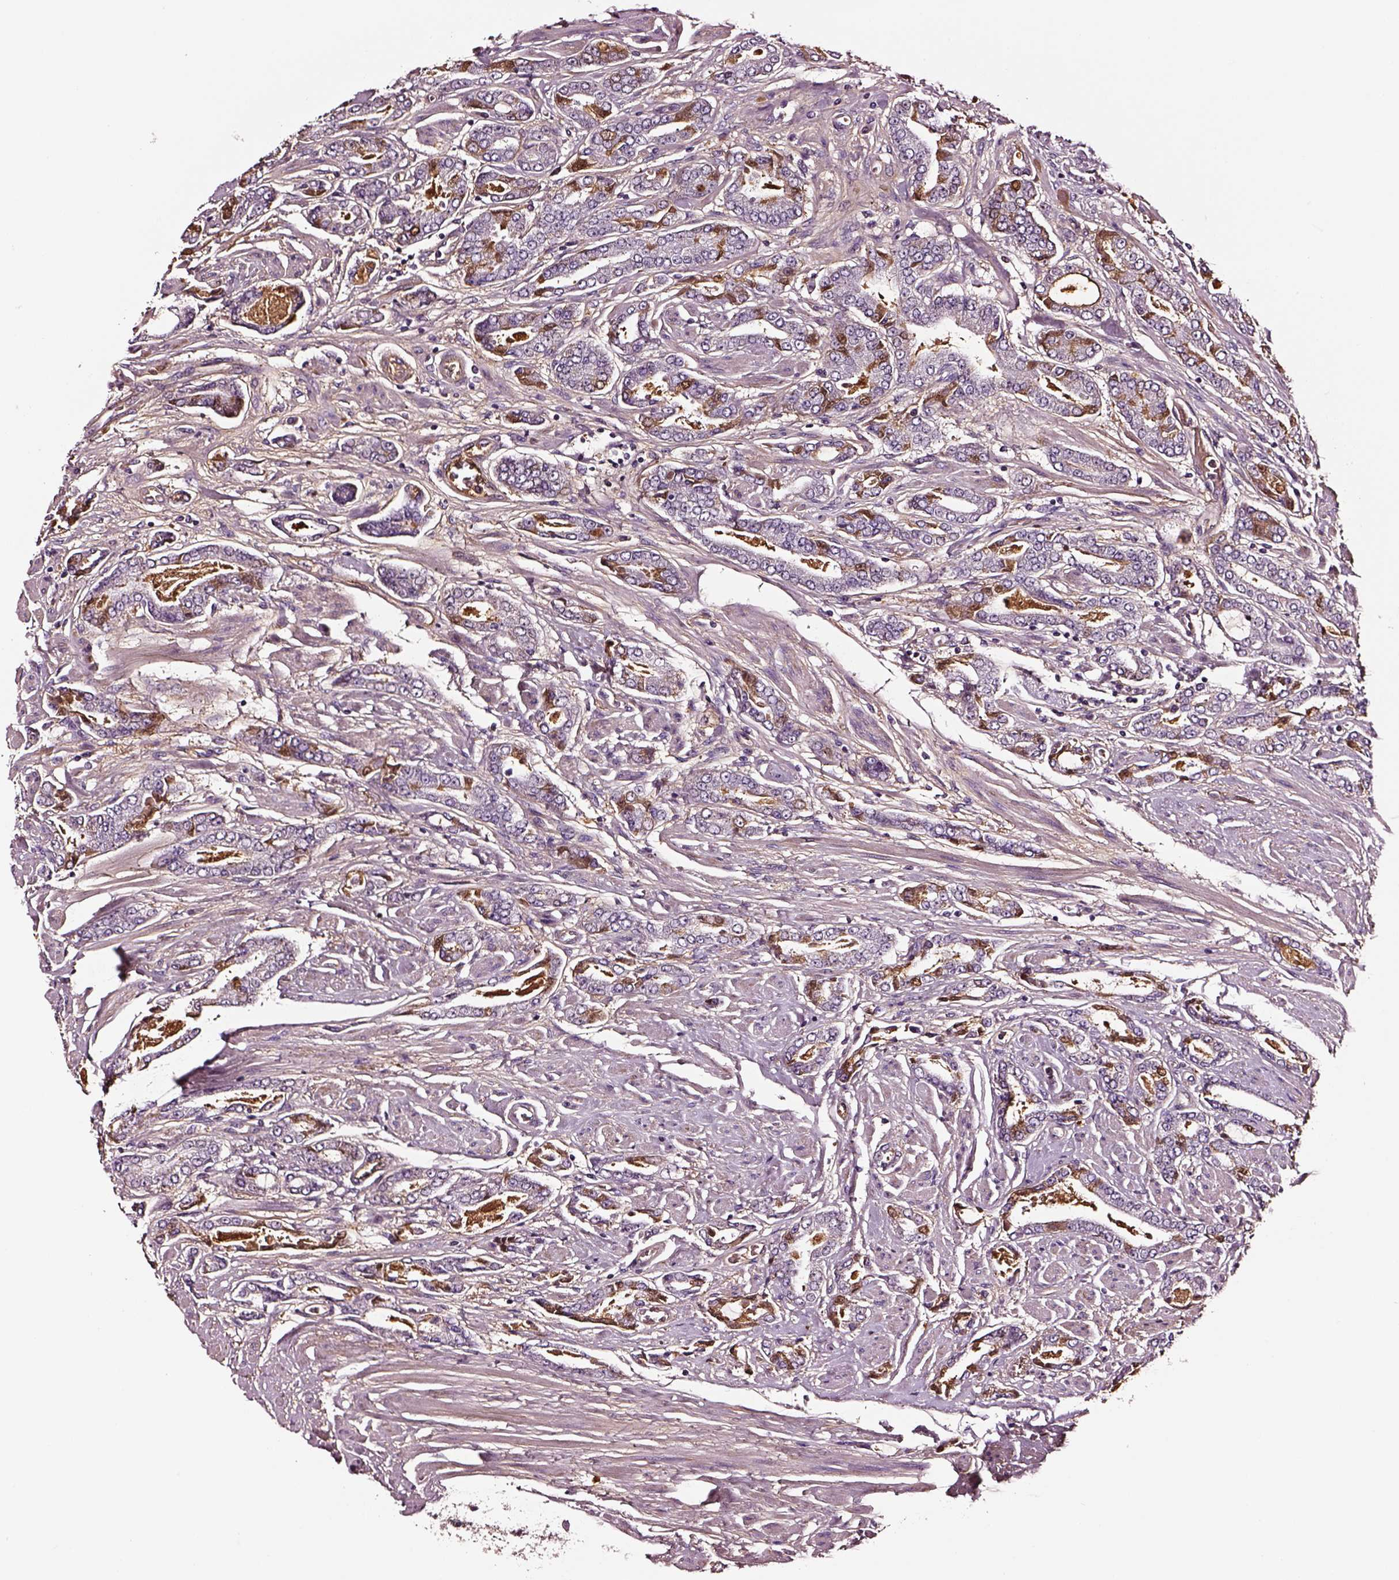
{"staining": {"intensity": "weak", "quantity": "<25%", "location": "cytoplasmic/membranous"}, "tissue": "prostate cancer", "cell_type": "Tumor cells", "image_type": "cancer", "snomed": [{"axis": "morphology", "description": "Adenocarcinoma, NOS"}, {"axis": "topography", "description": "Prostate"}], "caption": "A micrograph of human prostate adenocarcinoma is negative for staining in tumor cells.", "gene": "TF", "patient": {"sex": "male", "age": 64}}